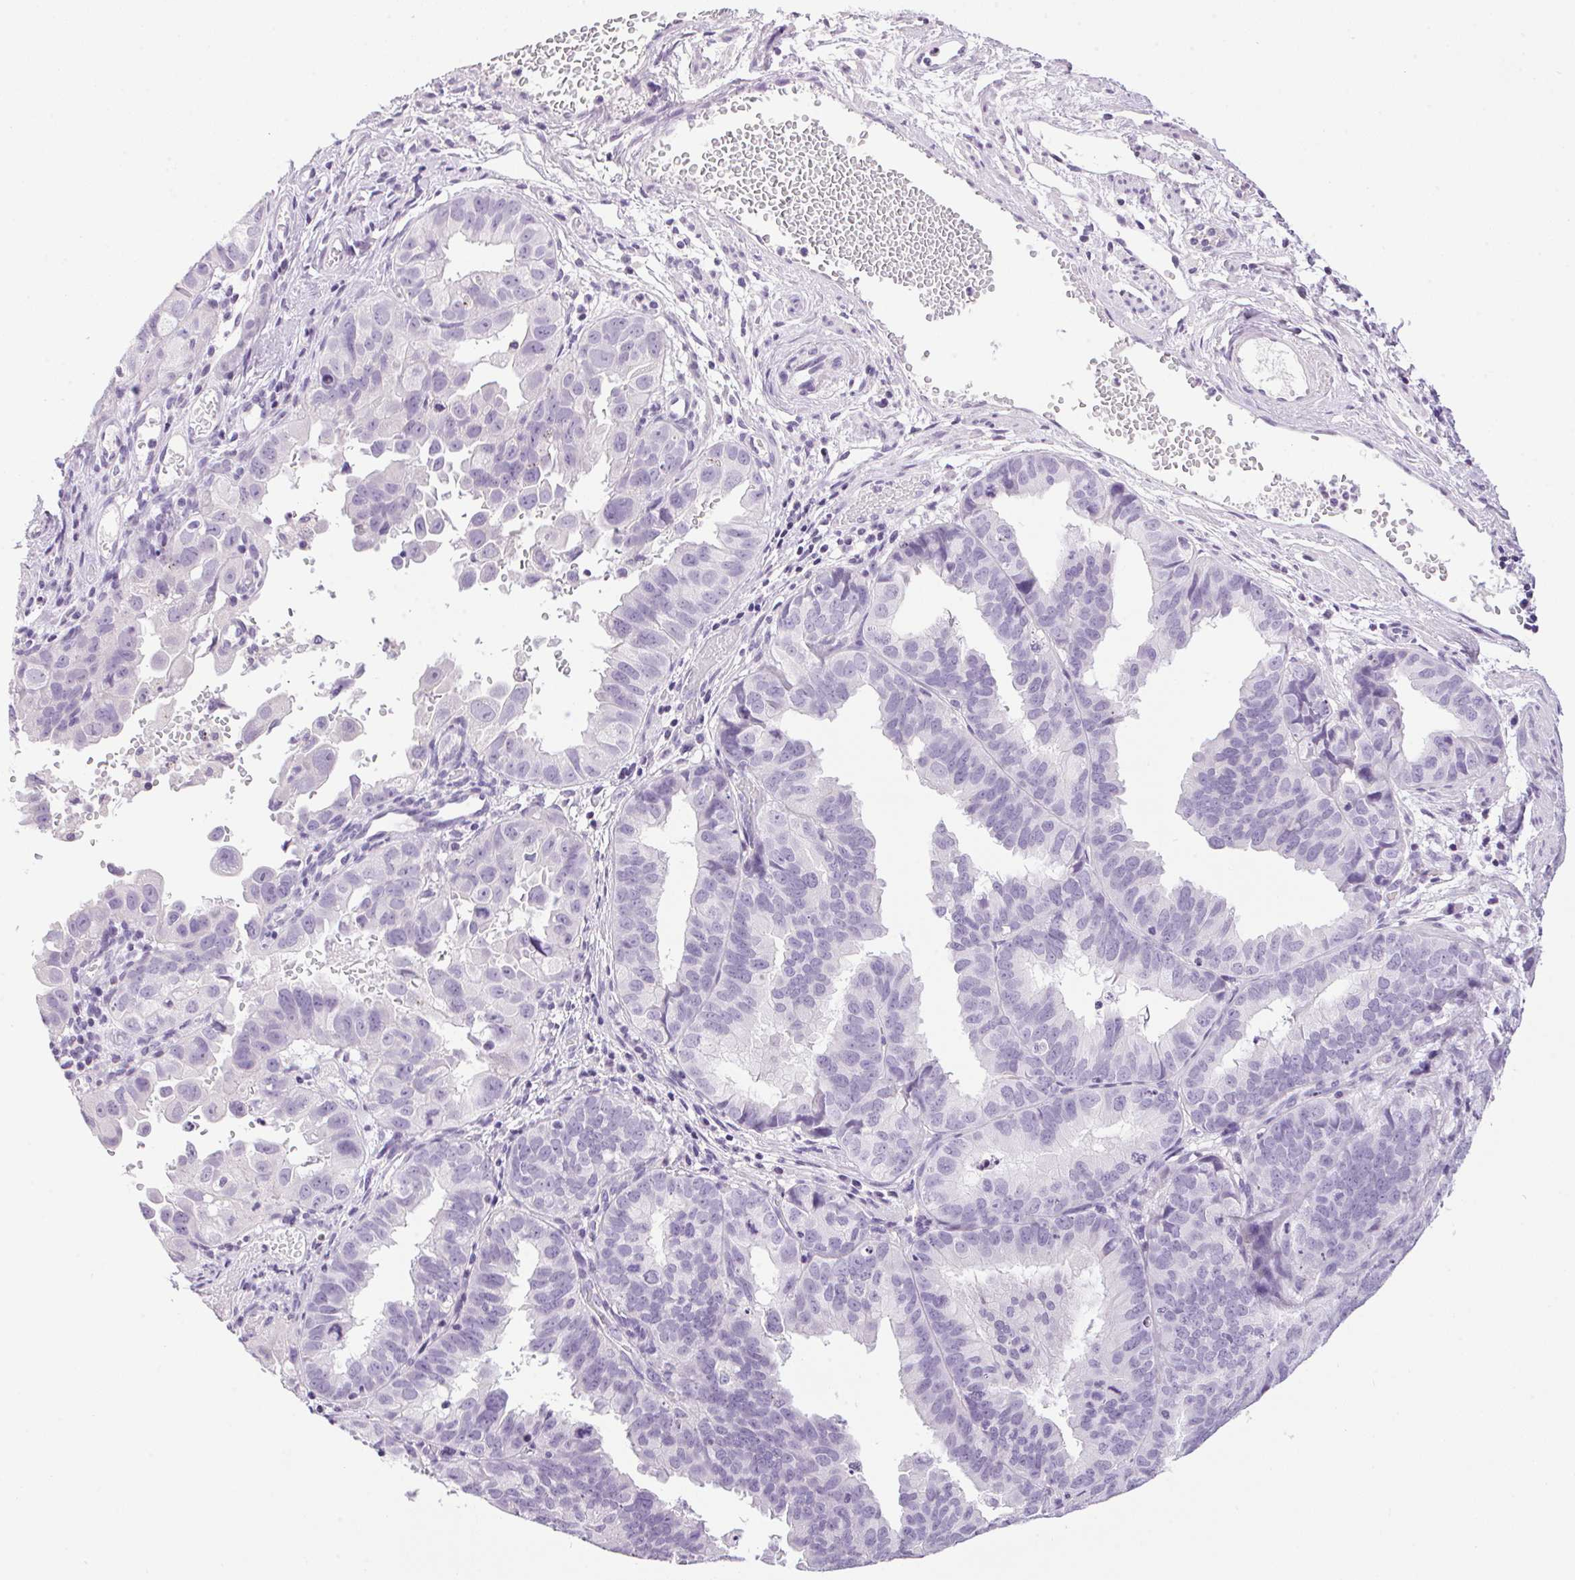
{"staining": {"intensity": "negative", "quantity": "none", "location": "none"}, "tissue": "ovarian cancer", "cell_type": "Tumor cells", "image_type": "cancer", "snomed": [{"axis": "morphology", "description": "Carcinoma, endometroid"}, {"axis": "topography", "description": "Ovary"}], "caption": "The image shows no significant expression in tumor cells of endometroid carcinoma (ovarian).", "gene": "TMEM88B", "patient": {"sex": "female", "age": 85}}